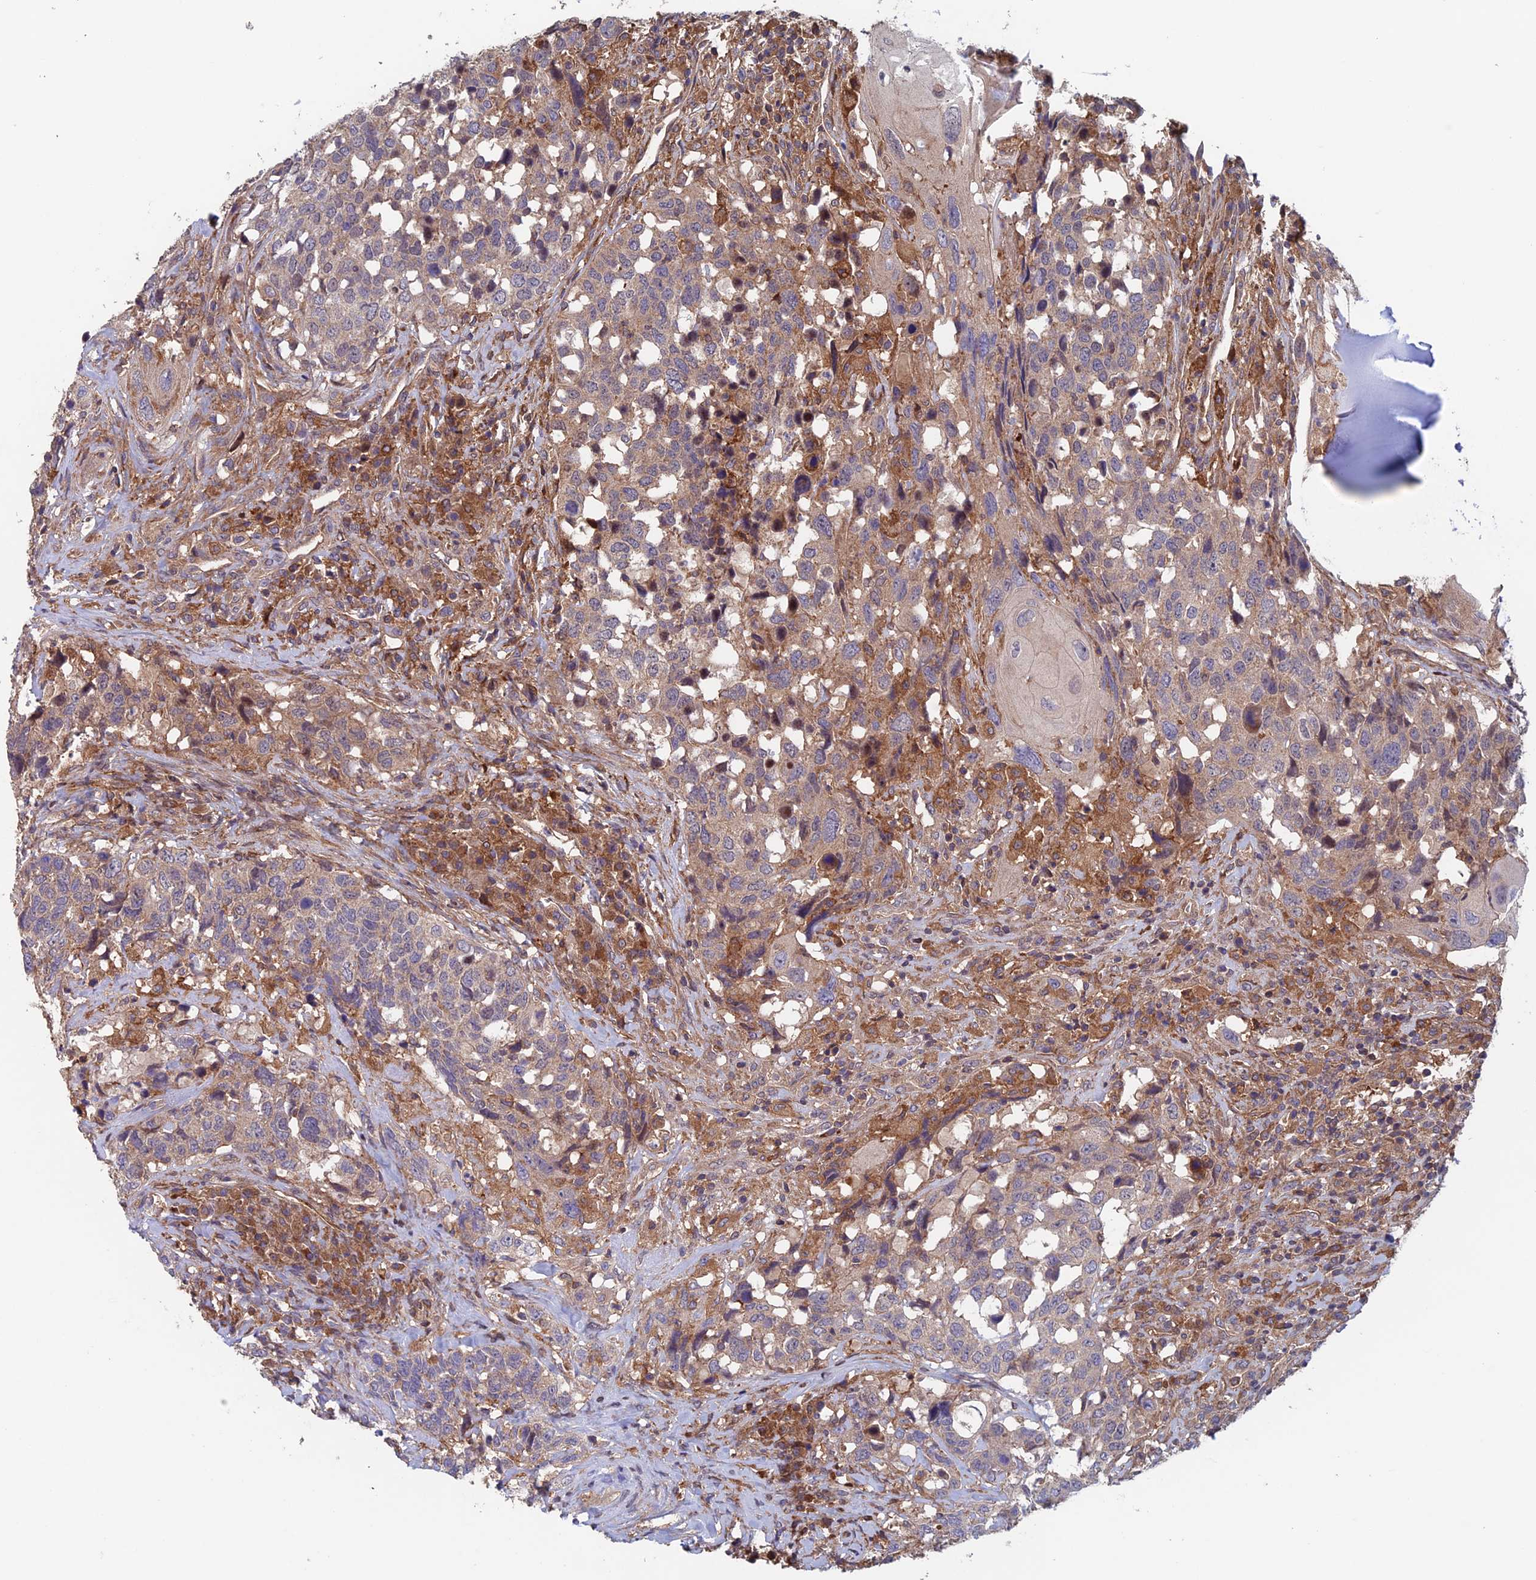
{"staining": {"intensity": "weak", "quantity": ">75%", "location": "cytoplasmic/membranous"}, "tissue": "head and neck cancer", "cell_type": "Tumor cells", "image_type": "cancer", "snomed": [{"axis": "morphology", "description": "Squamous cell carcinoma, NOS"}, {"axis": "topography", "description": "Head-Neck"}], "caption": "Immunohistochemistry of human head and neck cancer displays low levels of weak cytoplasmic/membranous positivity in about >75% of tumor cells. Using DAB (3,3'-diaminobenzidine) (brown) and hematoxylin (blue) stains, captured at high magnification using brightfield microscopy.", "gene": "NUDT16L1", "patient": {"sex": "male", "age": 66}}